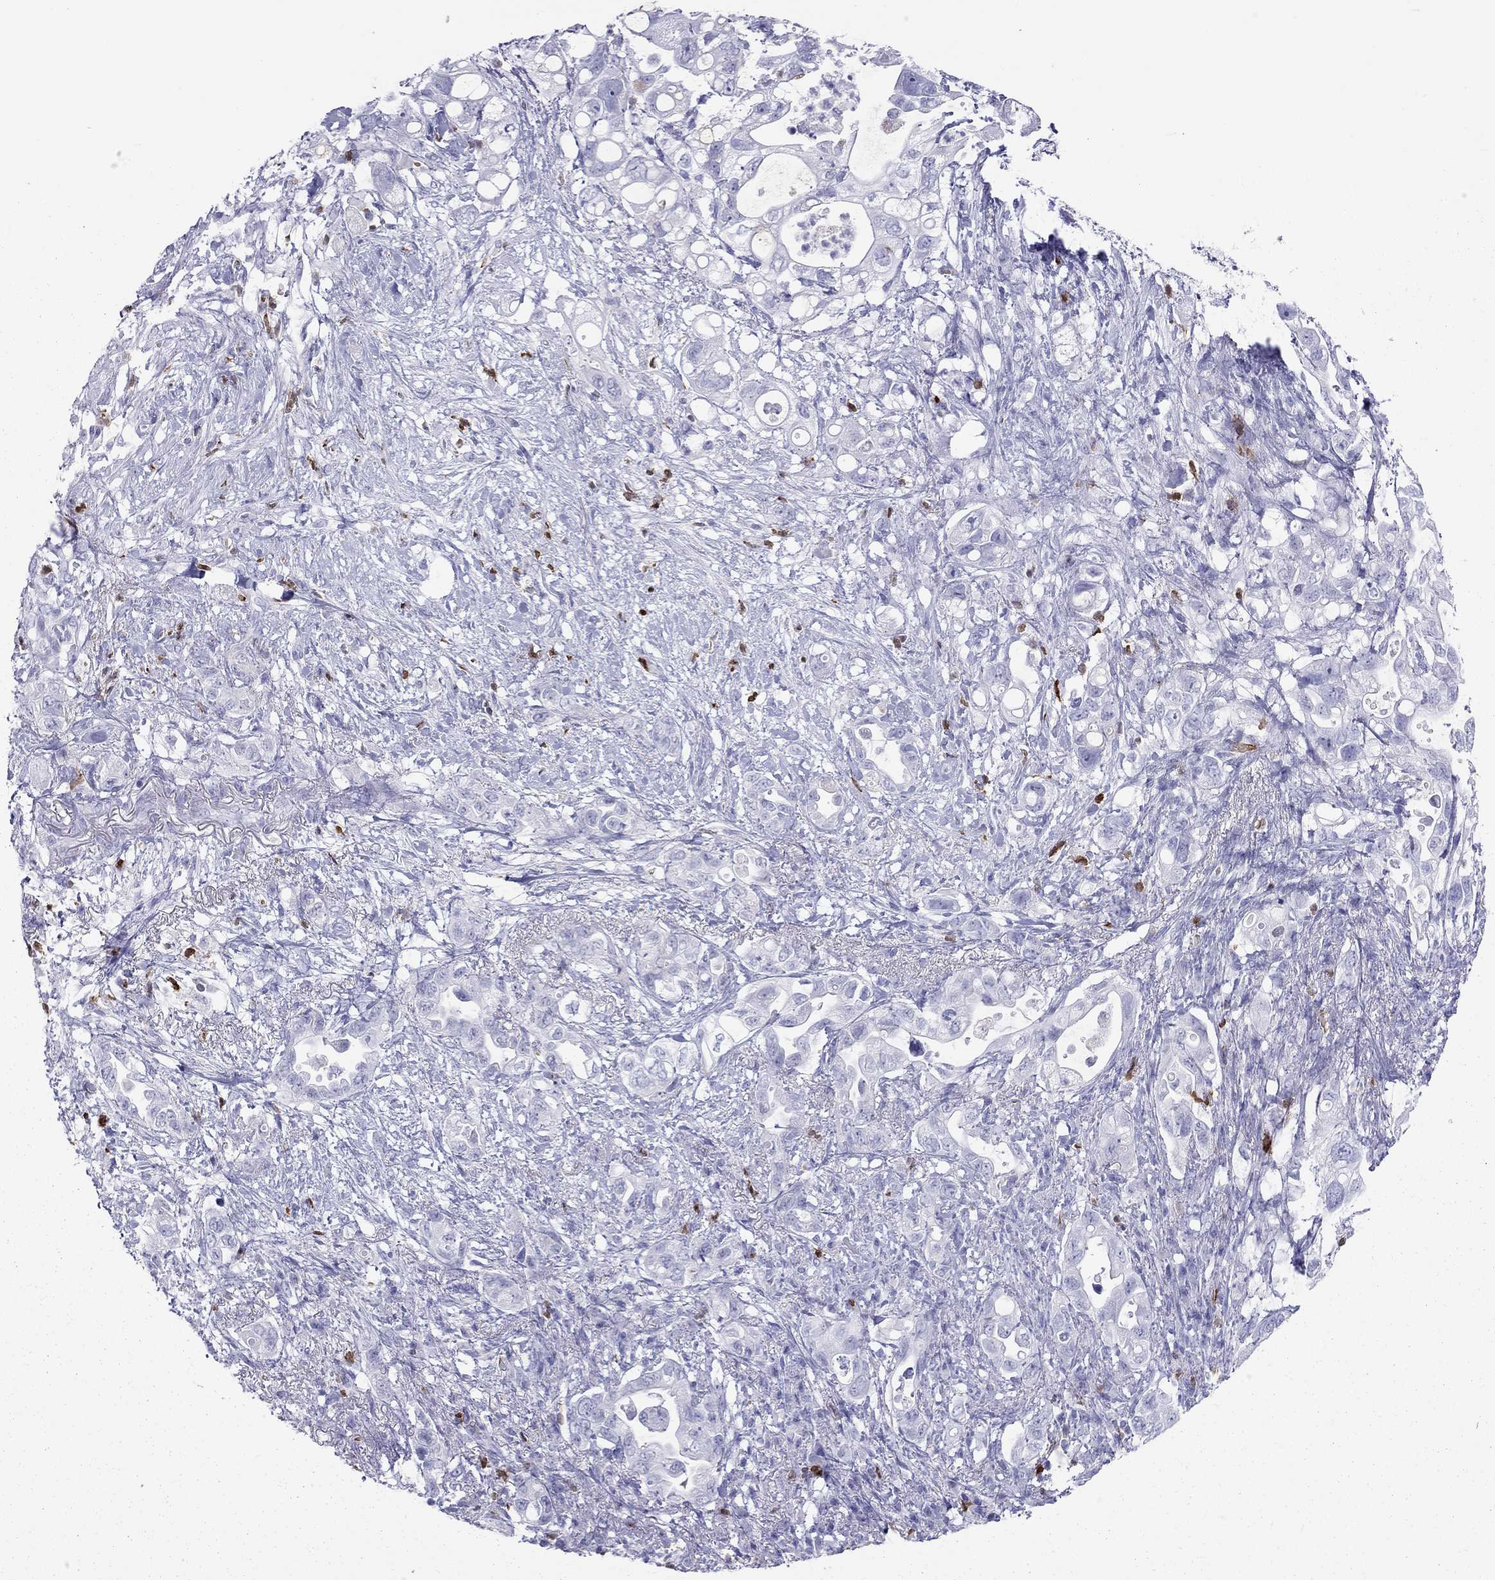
{"staining": {"intensity": "negative", "quantity": "none", "location": "none"}, "tissue": "pancreatic cancer", "cell_type": "Tumor cells", "image_type": "cancer", "snomed": [{"axis": "morphology", "description": "Adenocarcinoma, NOS"}, {"axis": "topography", "description": "Pancreas"}], "caption": "Adenocarcinoma (pancreatic) stained for a protein using immunohistochemistry reveals no staining tumor cells.", "gene": "SH2D2A", "patient": {"sex": "female", "age": 72}}